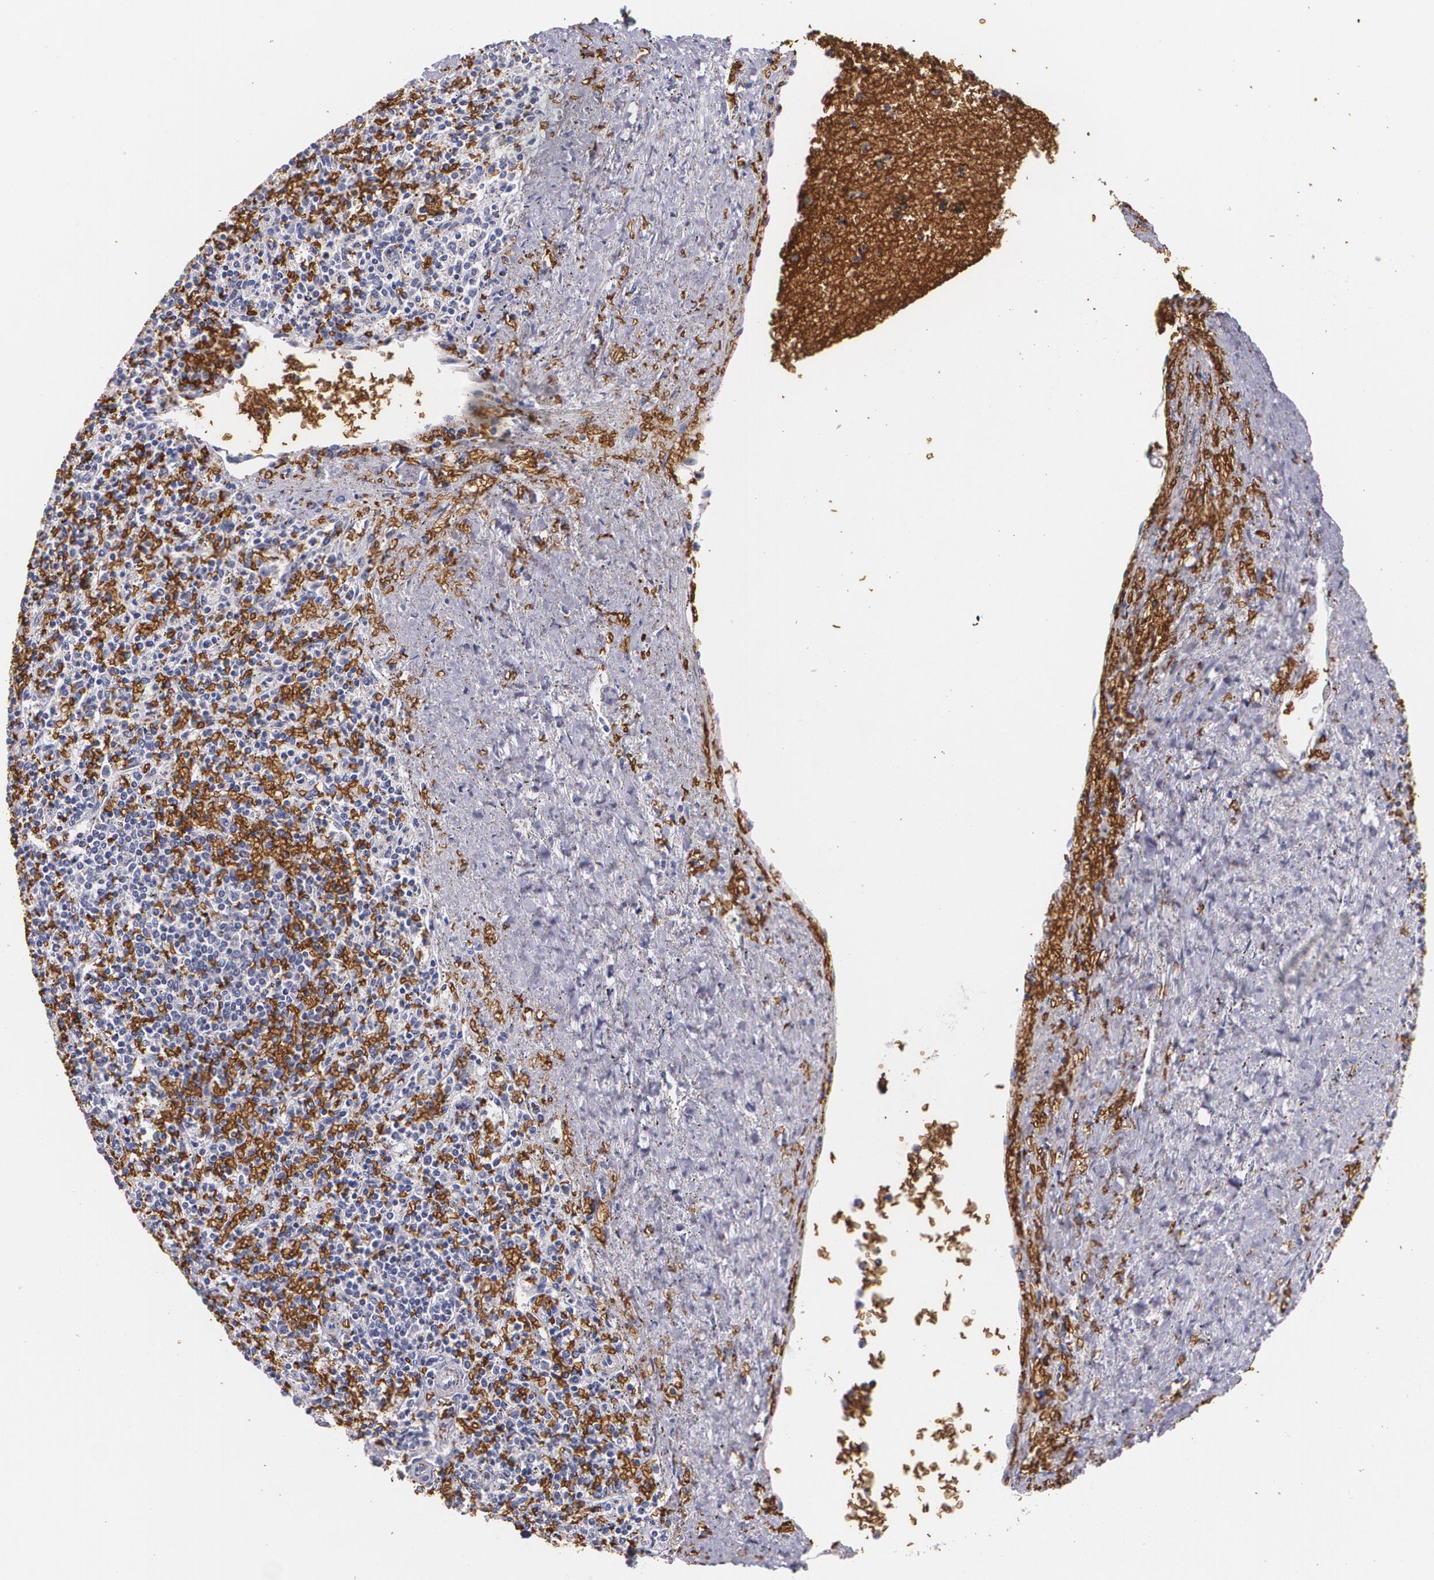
{"staining": {"intensity": "negative", "quantity": "none", "location": "none"}, "tissue": "spleen", "cell_type": "Cells in red pulp", "image_type": "normal", "snomed": [{"axis": "morphology", "description": "Normal tissue, NOS"}, {"axis": "topography", "description": "Spleen"}], "caption": "Cells in red pulp show no significant protein positivity in normal spleen.", "gene": "SLC2A1", "patient": {"sex": "male", "age": 72}}